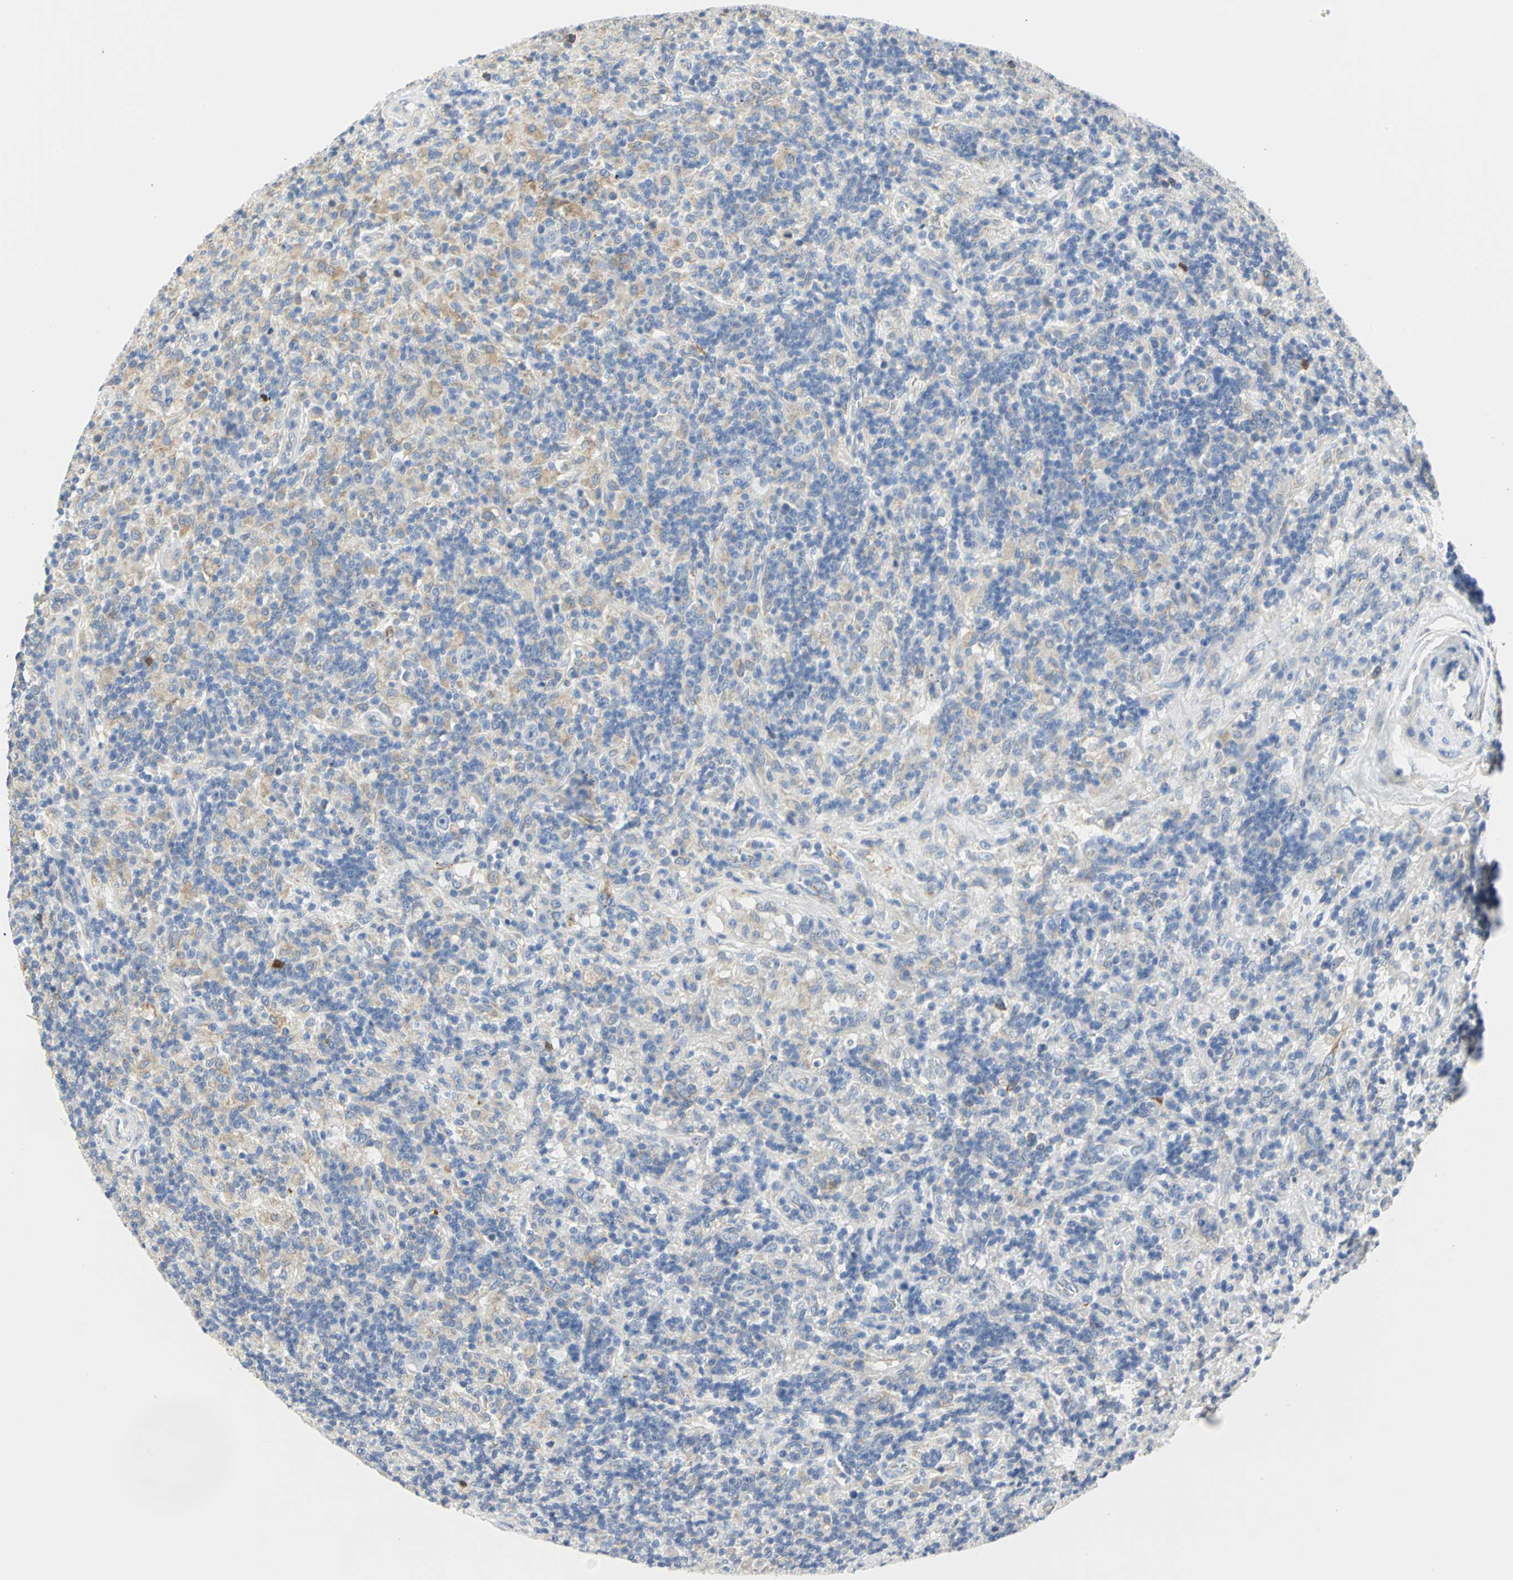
{"staining": {"intensity": "negative", "quantity": "none", "location": "none"}, "tissue": "lymphoma", "cell_type": "Tumor cells", "image_type": "cancer", "snomed": [{"axis": "morphology", "description": "Hodgkin's disease, NOS"}, {"axis": "topography", "description": "Lymph node"}], "caption": "High magnification brightfield microscopy of Hodgkin's disease stained with DAB (brown) and counterstained with hematoxylin (blue): tumor cells show no significant staining.", "gene": "GNRH2", "patient": {"sex": "male", "age": 70}}